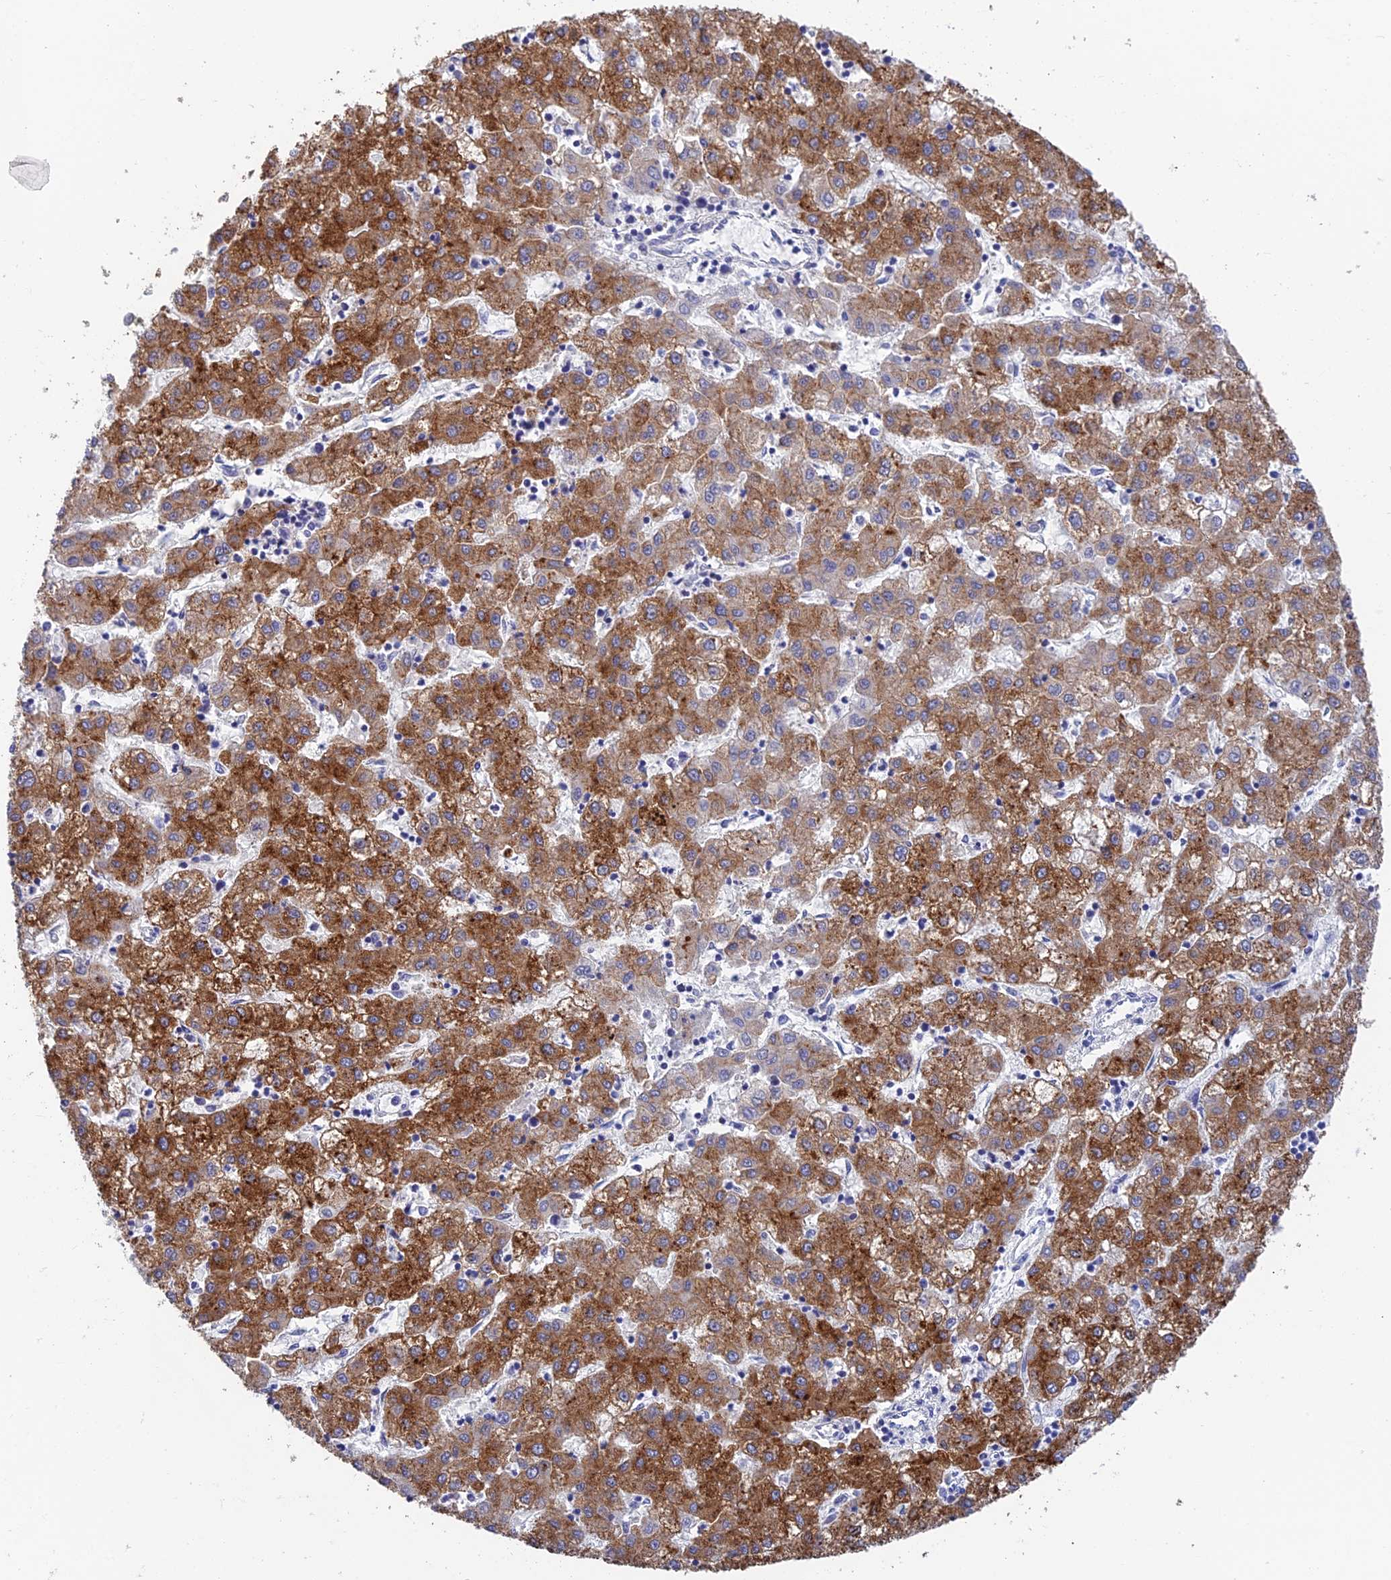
{"staining": {"intensity": "moderate", "quantity": ">75%", "location": "cytoplasmic/membranous"}, "tissue": "liver cancer", "cell_type": "Tumor cells", "image_type": "cancer", "snomed": [{"axis": "morphology", "description": "Carcinoma, Hepatocellular, NOS"}, {"axis": "topography", "description": "Liver"}], "caption": "Liver hepatocellular carcinoma tissue shows moderate cytoplasmic/membranous positivity in about >75% of tumor cells, visualized by immunohistochemistry. The staining is performed using DAB (3,3'-diaminobenzidine) brown chromogen to label protein expression. The nuclei are counter-stained blue using hematoxylin.", "gene": "ADAMTS13", "patient": {"sex": "male", "age": 72}}